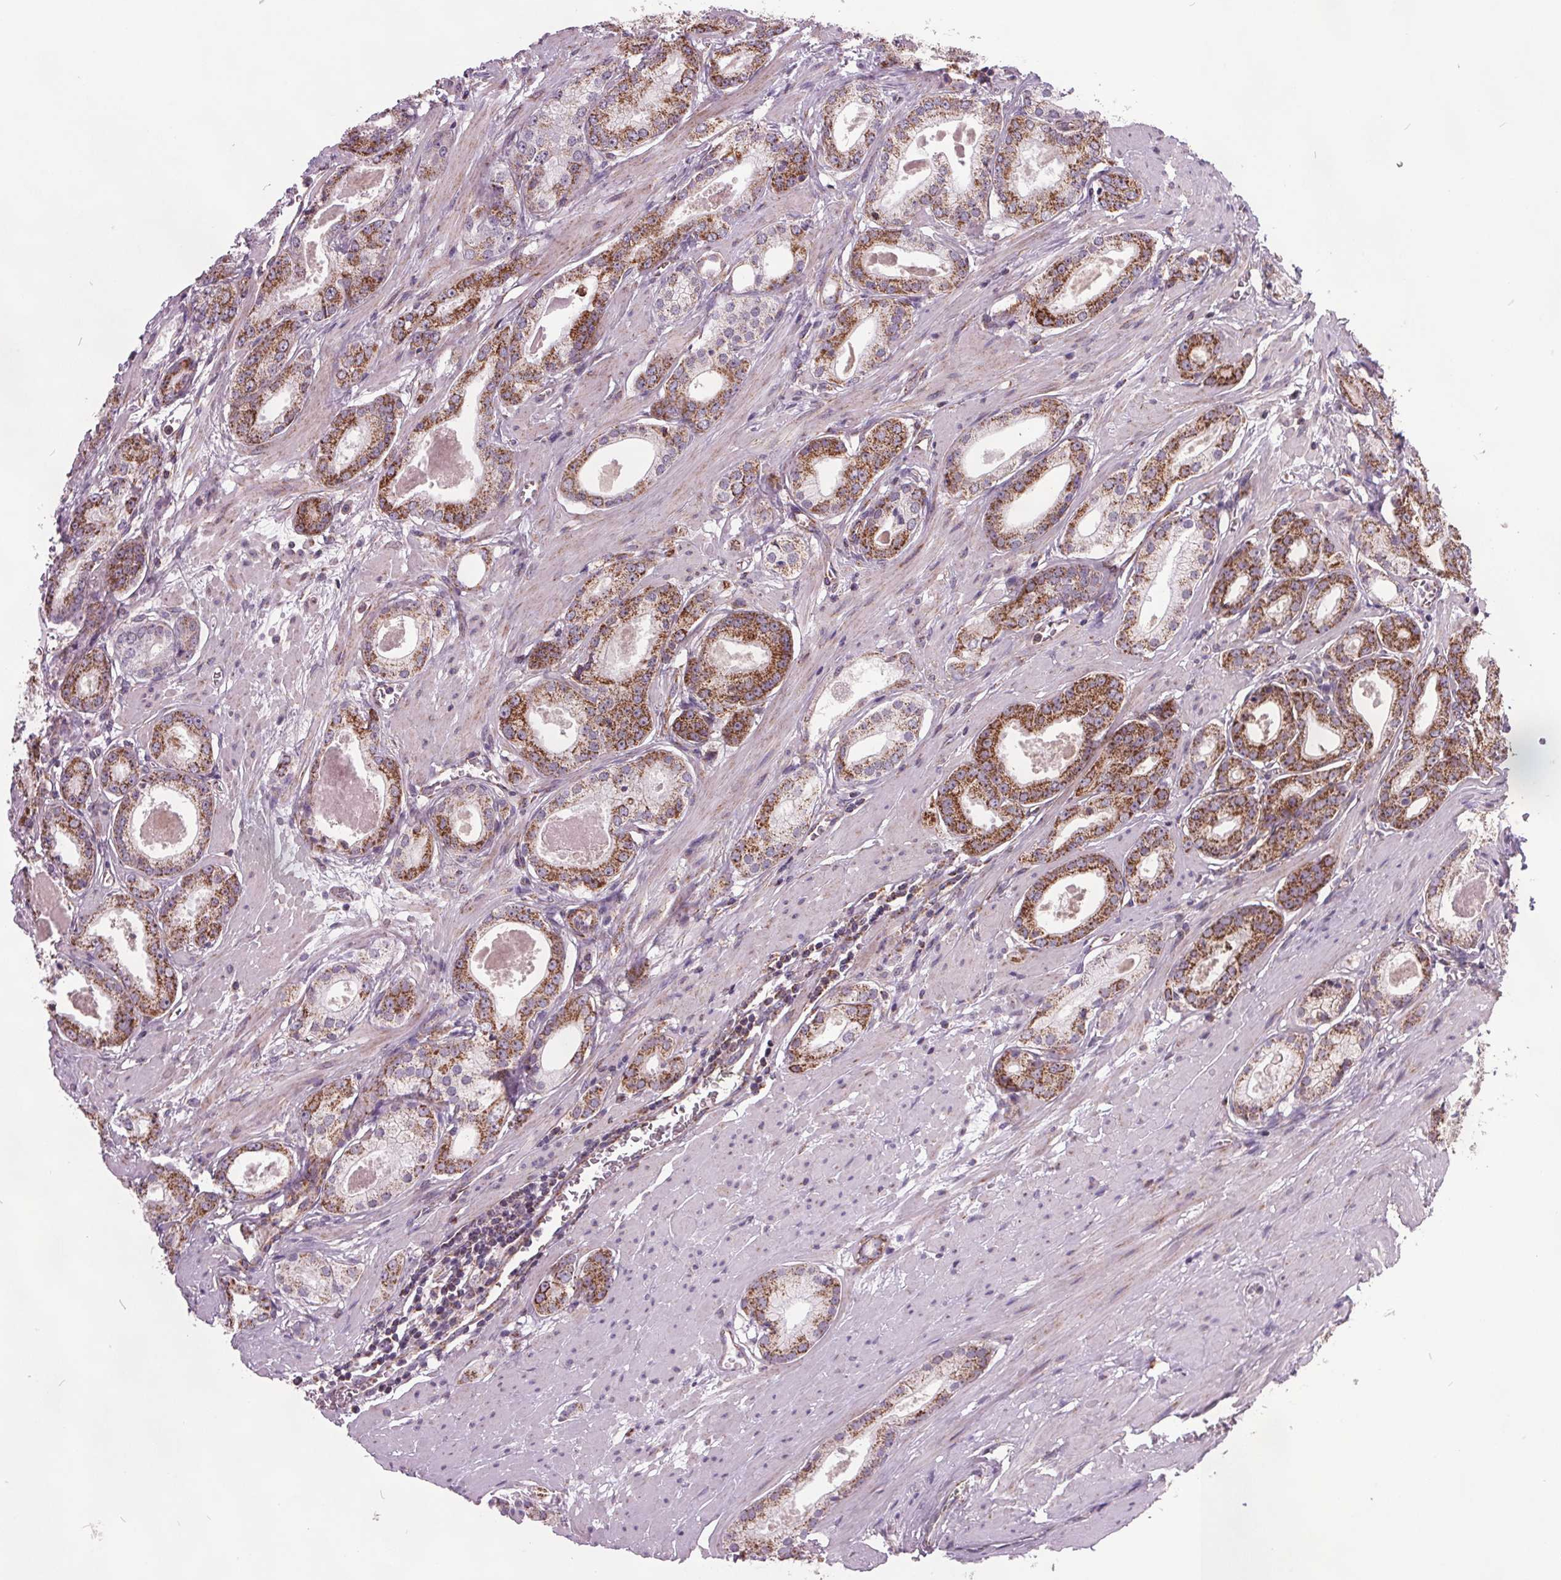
{"staining": {"intensity": "strong", "quantity": ">75%", "location": "cytoplasmic/membranous"}, "tissue": "prostate cancer", "cell_type": "Tumor cells", "image_type": "cancer", "snomed": [{"axis": "morphology", "description": "Adenocarcinoma, NOS"}, {"axis": "morphology", "description": "Adenocarcinoma, Low grade"}, {"axis": "topography", "description": "Prostate"}], "caption": "The micrograph shows a brown stain indicating the presence of a protein in the cytoplasmic/membranous of tumor cells in prostate cancer (adenocarcinoma (low-grade)).", "gene": "NDUFS6", "patient": {"sex": "male", "age": 64}}